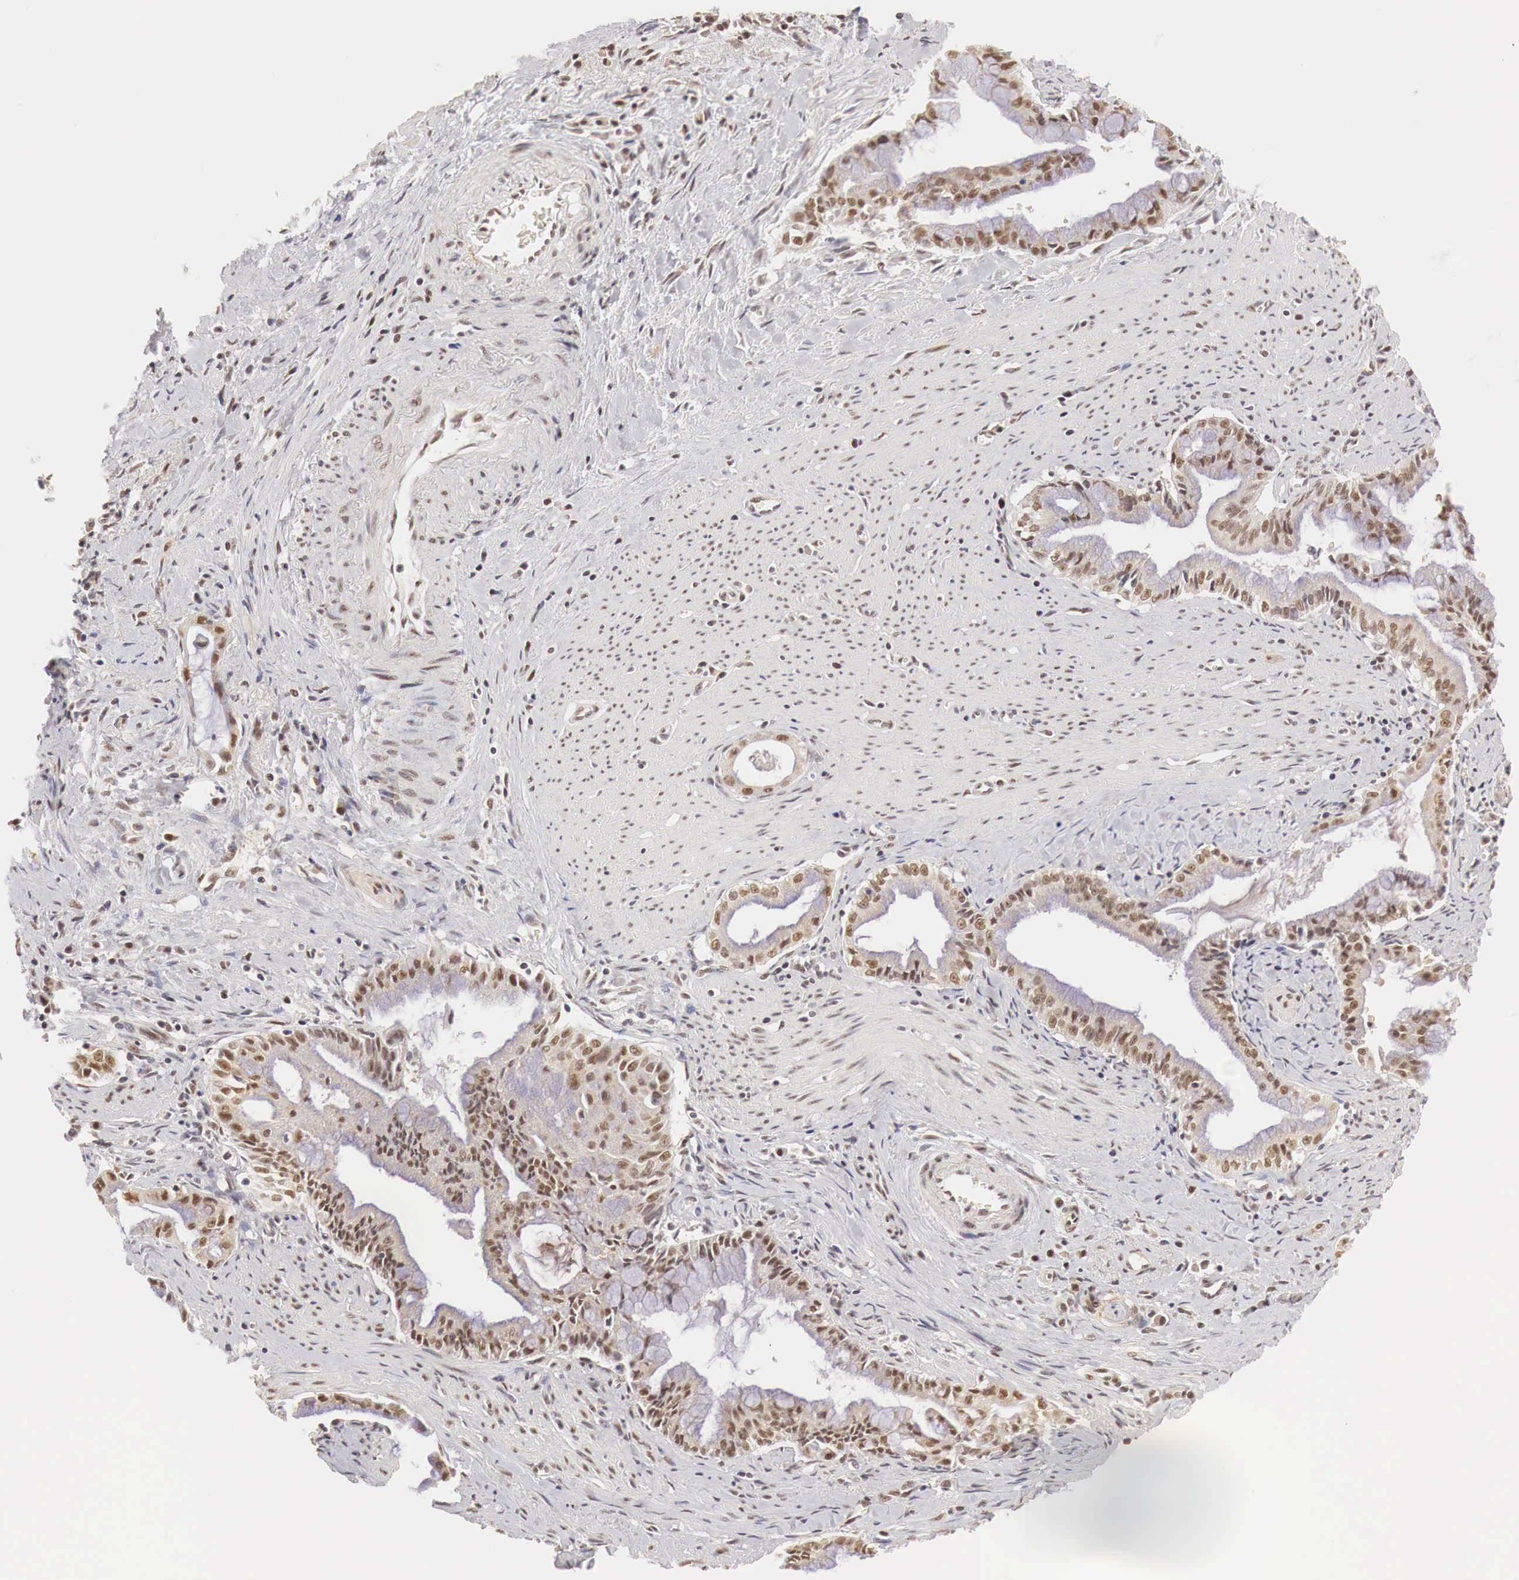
{"staining": {"intensity": "weak", "quantity": ">75%", "location": "cytoplasmic/membranous,nuclear"}, "tissue": "pancreatic cancer", "cell_type": "Tumor cells", "image_type": "cancer", "snomed": [{"axis": "morphology", "description": "Adenocarcinoma, NOS"}, {"axis": "topography", "description": "Pancreas"}], "caption": "Weak cytoplasmic/membranous and nuclear expression for a protein is appreciated in about >75% of tumor cells of adenocarcinoma (pancreatic) using immunohistochemistry (IHC).", "gene": "GPKOW", "patient": {"sex": "male", "age": 59}}